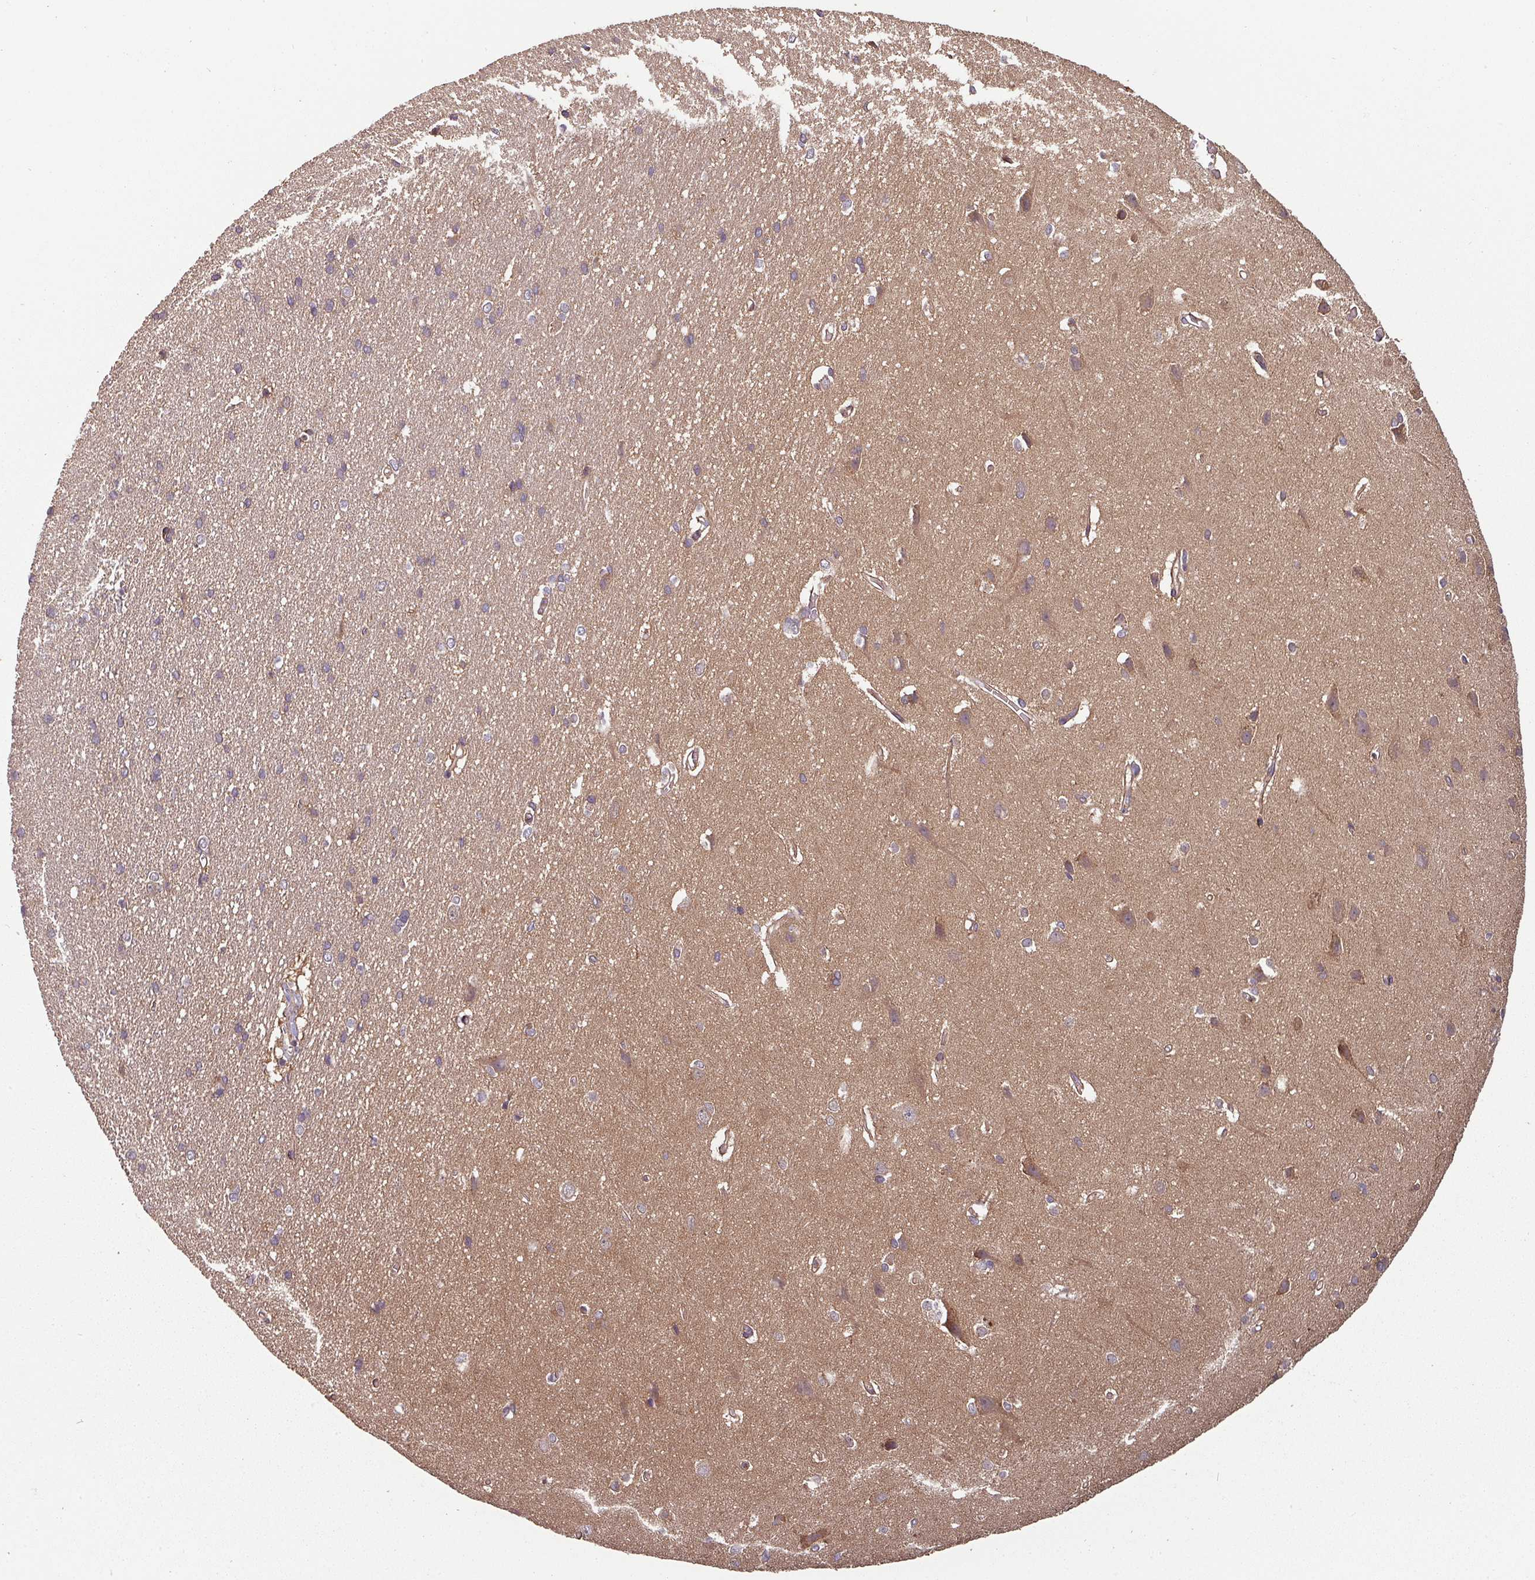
{"staining": {"intensity": "moderate", "quantity": ">75%", "location": "cytoplasmic/membranous"}, "tissue": "cerebral cortex", "cell_type": "Endothelial cells", "image_type": "normal", "snomed": [{"axis": "morphology", "description": "Normal tissue, NOS"}, {"axis": "topography", "description": "Cerebral cortex"}], "caption": "Cerebral cortex stained for a protein shows moderate cytoplasmic/membranous positivity in endothelial cells. (IHC, brightfield microscopy, high magnification).", "gene": "GSKIP", "patient": {"sex": "male", "age": 37}}